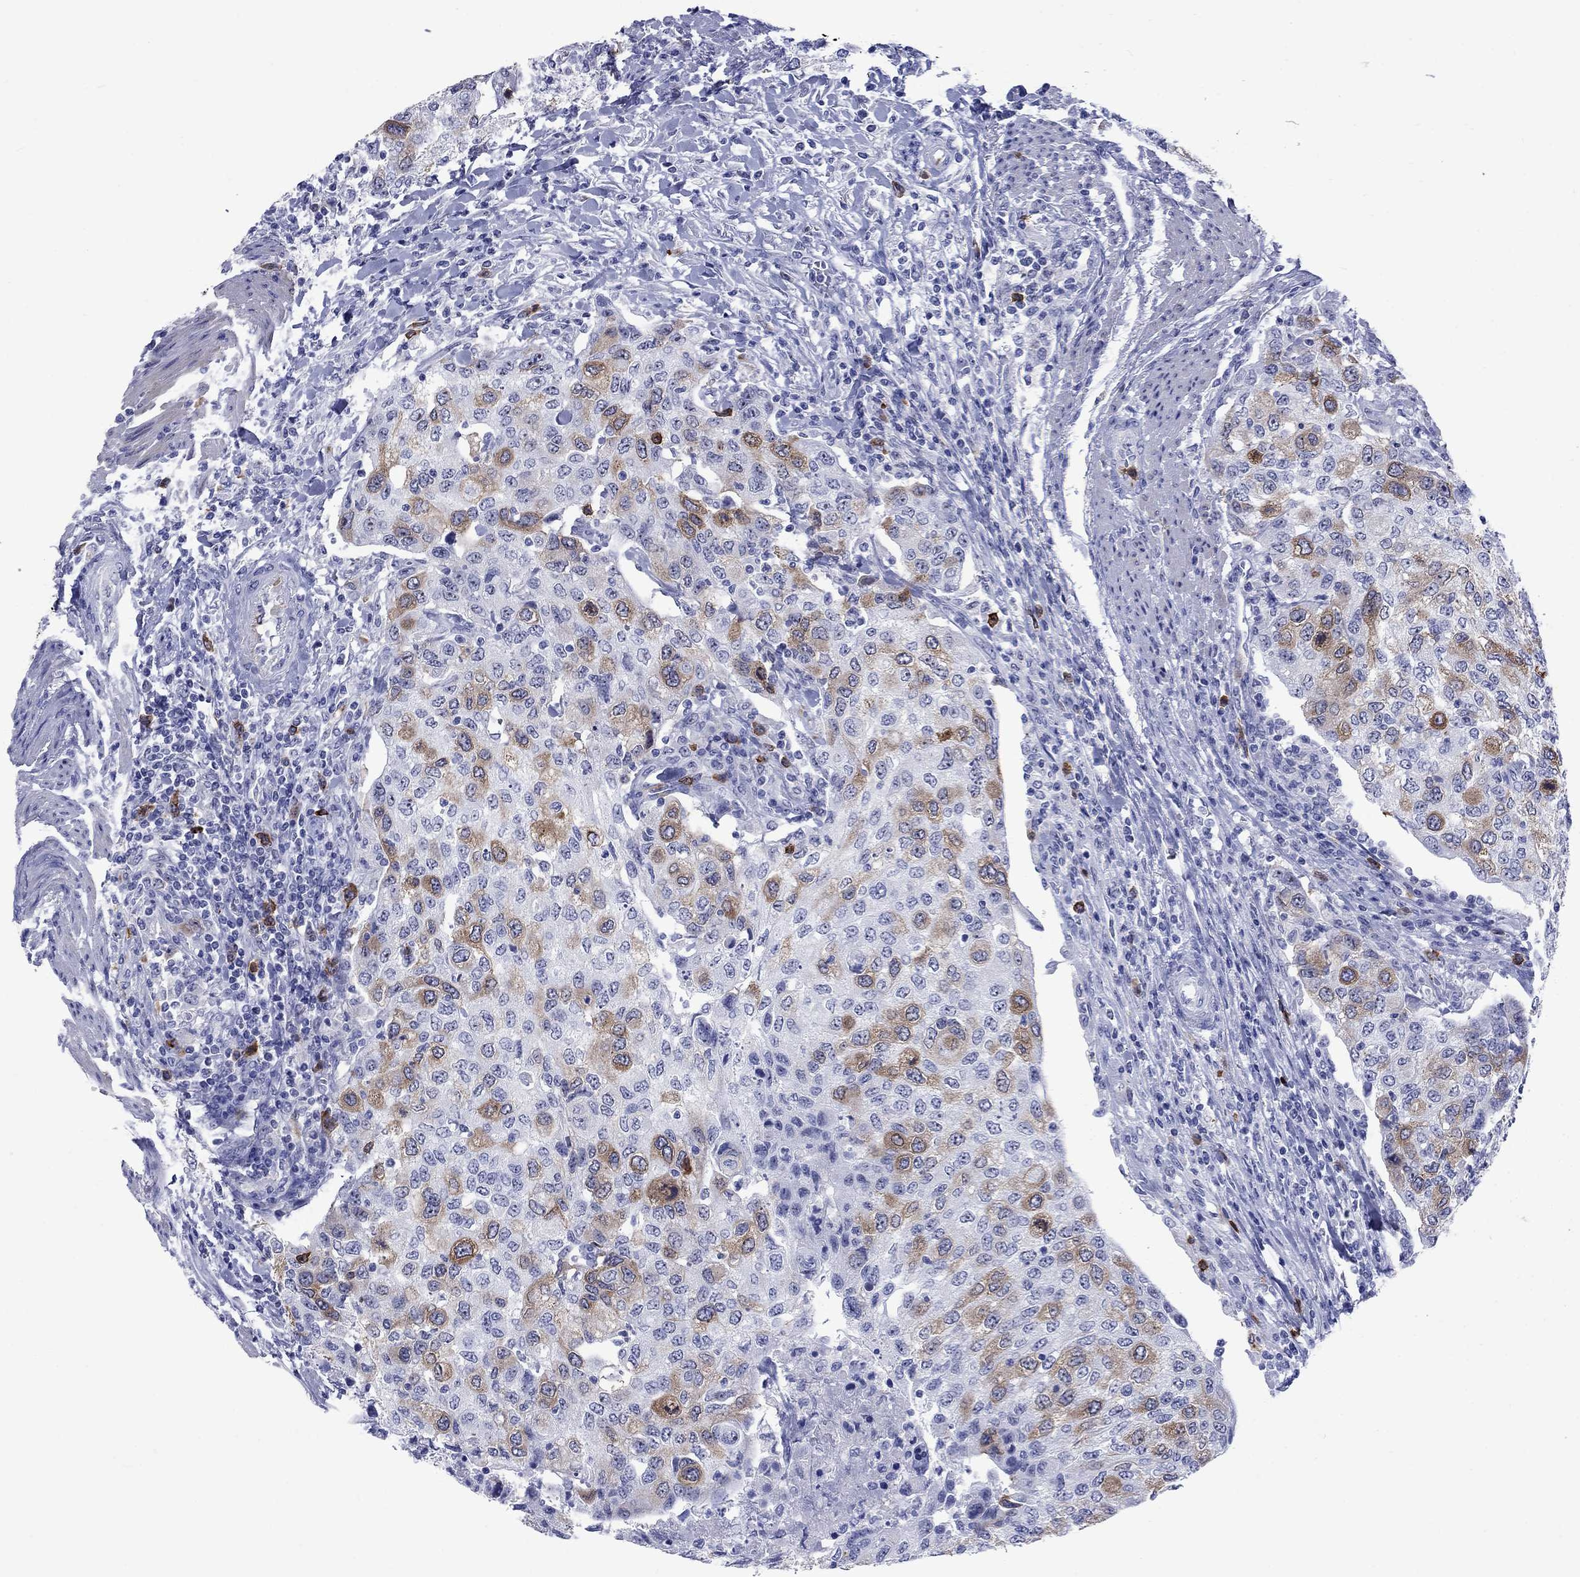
{"staining": {"intensity": "moderate", "quantity": "<25%", "location": "cytoplasmic/membranous"}, "tissue": "urothelial cancer", "cell_type": "Tumor cells", "image_type": "cancer", "snomed": [{"axis": "morphology", "description": "Urothelial carcinoma, High grade"}, {"axis": "topography", "description": "Urinary bladder"}], "caption": "Urothelial cancer stained for a protein displays moderate cytoplasmic/membranous positivity in tumor cells. (Stains: DAB in brown, nuclei in blue, Microscopy: brightfield microscopy at high magnification).", "gene": "TACC3", "patient": {"sex": "female", "age": 78}}